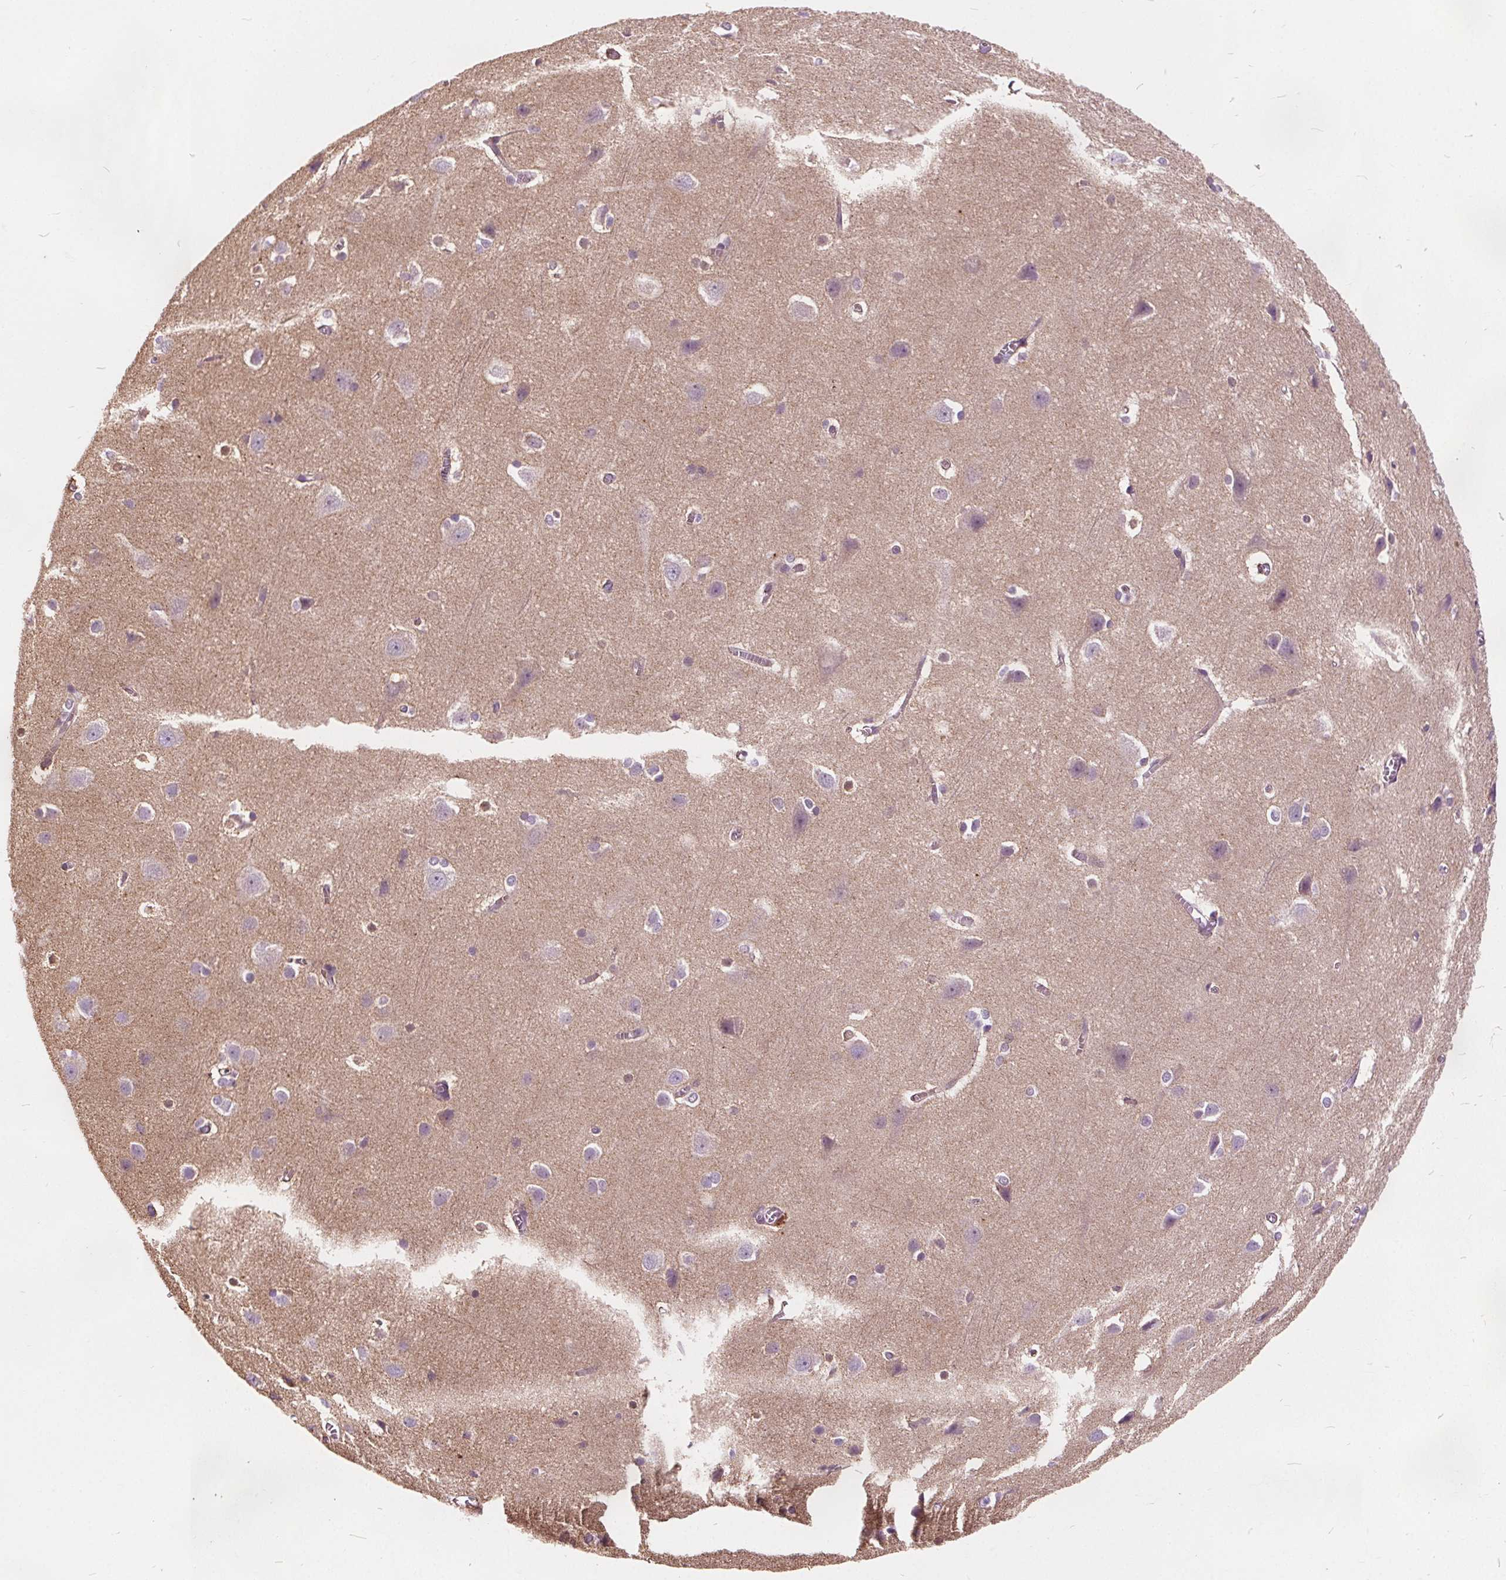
{"staining": {"intensity": "negative", "quantity": "none", "location": "none"}, "tissue": "cerebral cortex", "cell_type": "Endothelial cells", "image_type": "normal", "snomed": [{"axis": "morphology", "description": "Normal tissue, NOS"}, {"axis": "topography", "description": "Cerebral cortex"}], "caption": "Protein analysis of normal cerebral cortex displays no significant staining in endothelial cells.", "gene": "ACOX2", "patient": {"sex": "male", "age": 37}}